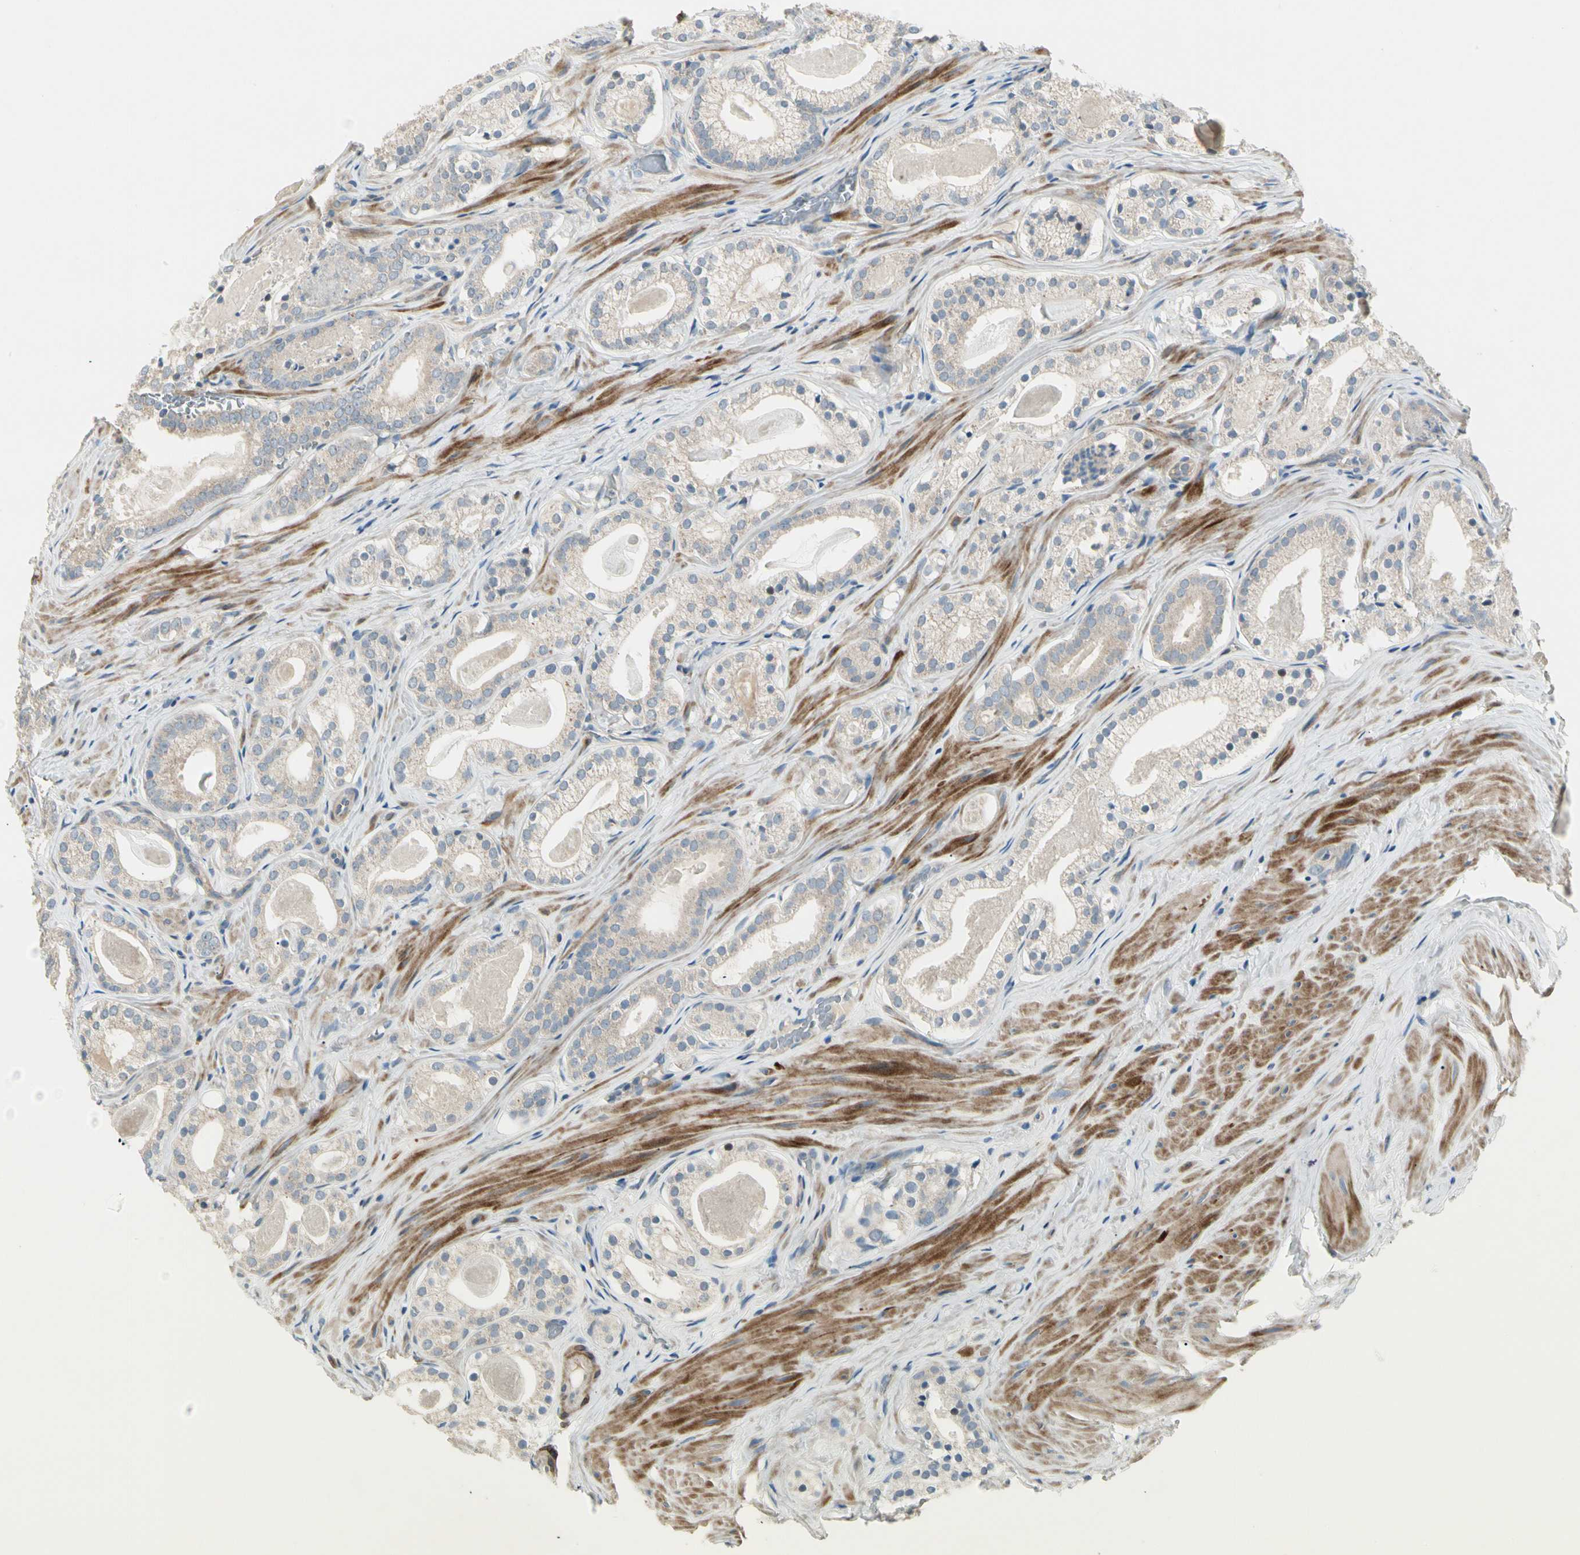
{"staining": {"intensity": "weak", "quantity": "25%-75%", "location": "cytoplasmic/membranous"}, "tissue": "prostate cancer", "cell_type": "Tumor cells", "image_type": "cancer", "snomed": [{"axis": "morphology", "description": "Adenocarcinoma, Low grade"}, {"axis": "topography", "description": "Prostate"}], "caption": "There is low levels of weak cytoplasmic/membranous positivity in tumor cells of prostate cancer (adenocarcinoma (low-grade)), as demonstrated by immunohistochemical staining (brown color).", "gene": "ADGRA3", "patient": {"sex": "male", "age": 59}}